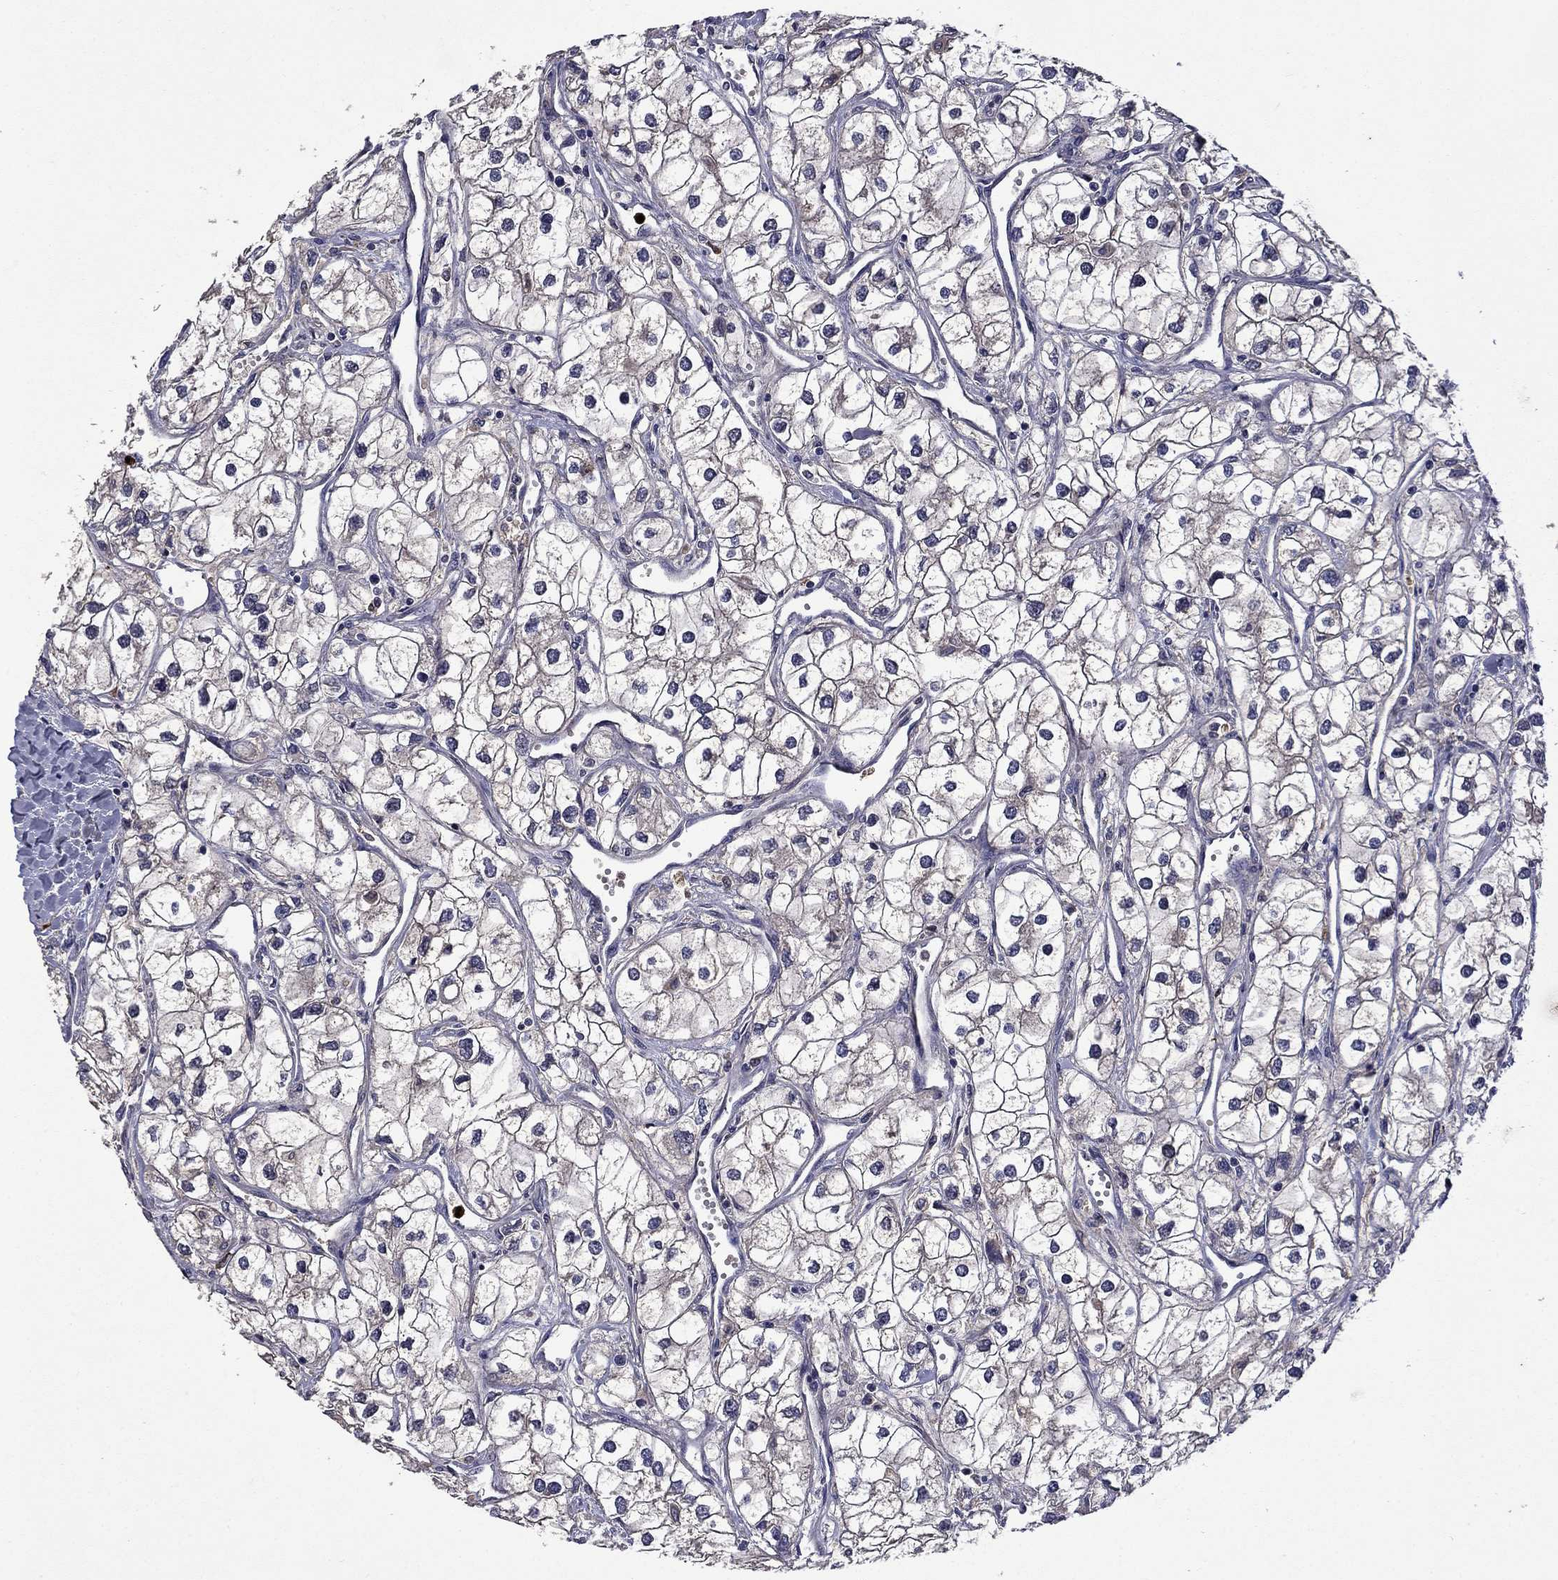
{"staining": {"intensity": "negative", "quantity": "none", "location": "none"}, "tissue": "renal cancer", "cell_type": "Tumor cells", "image_type": "cancer", "snomed": [{"axis": "morphology", "description": "Adenocarcinoma, NOS"}, {"axis": "topography", "description": "Kidney"}], "caption": "Tumor cells are negative for brown protein staining in renal adenocarcinoma.", "gene": "SATB1", "patient": {"sex": "male", "age": 59}}